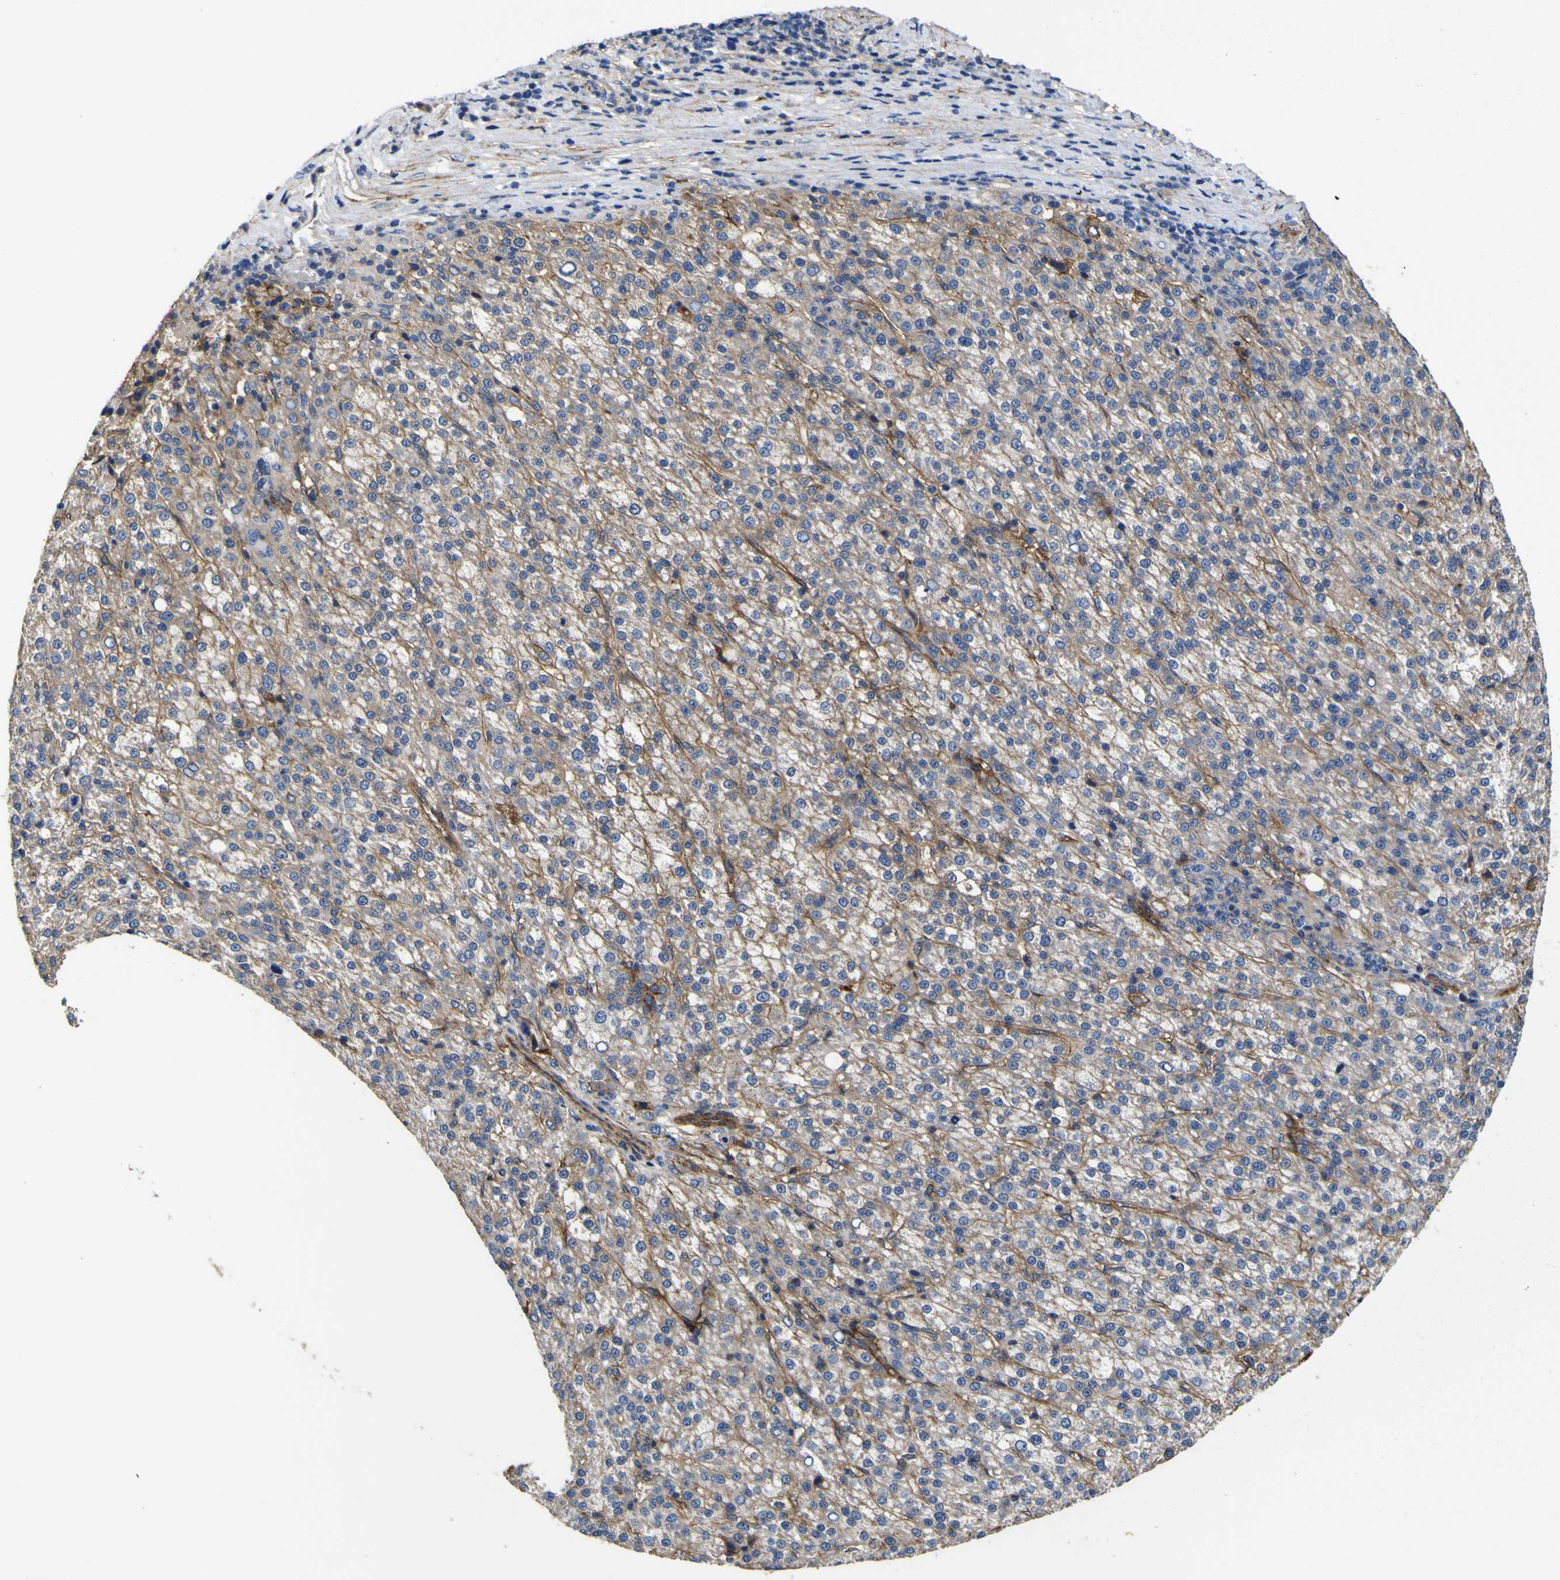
{"staining": {"intensity": "moderate", "quantity": "25%-75%", "location": "cytoplasmic/membranous"}, "tissue": "liver cancer", "cell_type": "Tumor cells", "image_type": "cancer", "snomed": [{"axis": "morphology", "description": "Carcinoma, Hepatocellular, NOS"}, {"axis": "topography", "description": "Liver"}], "caption": "Liver cancer (hepatocellular carcinoma) stained for a protein displays moderate cytoplasmic/membranous positivity in tumor cells.", "gene": "CD151", "patient": {"sex": "female", "age": 58}}